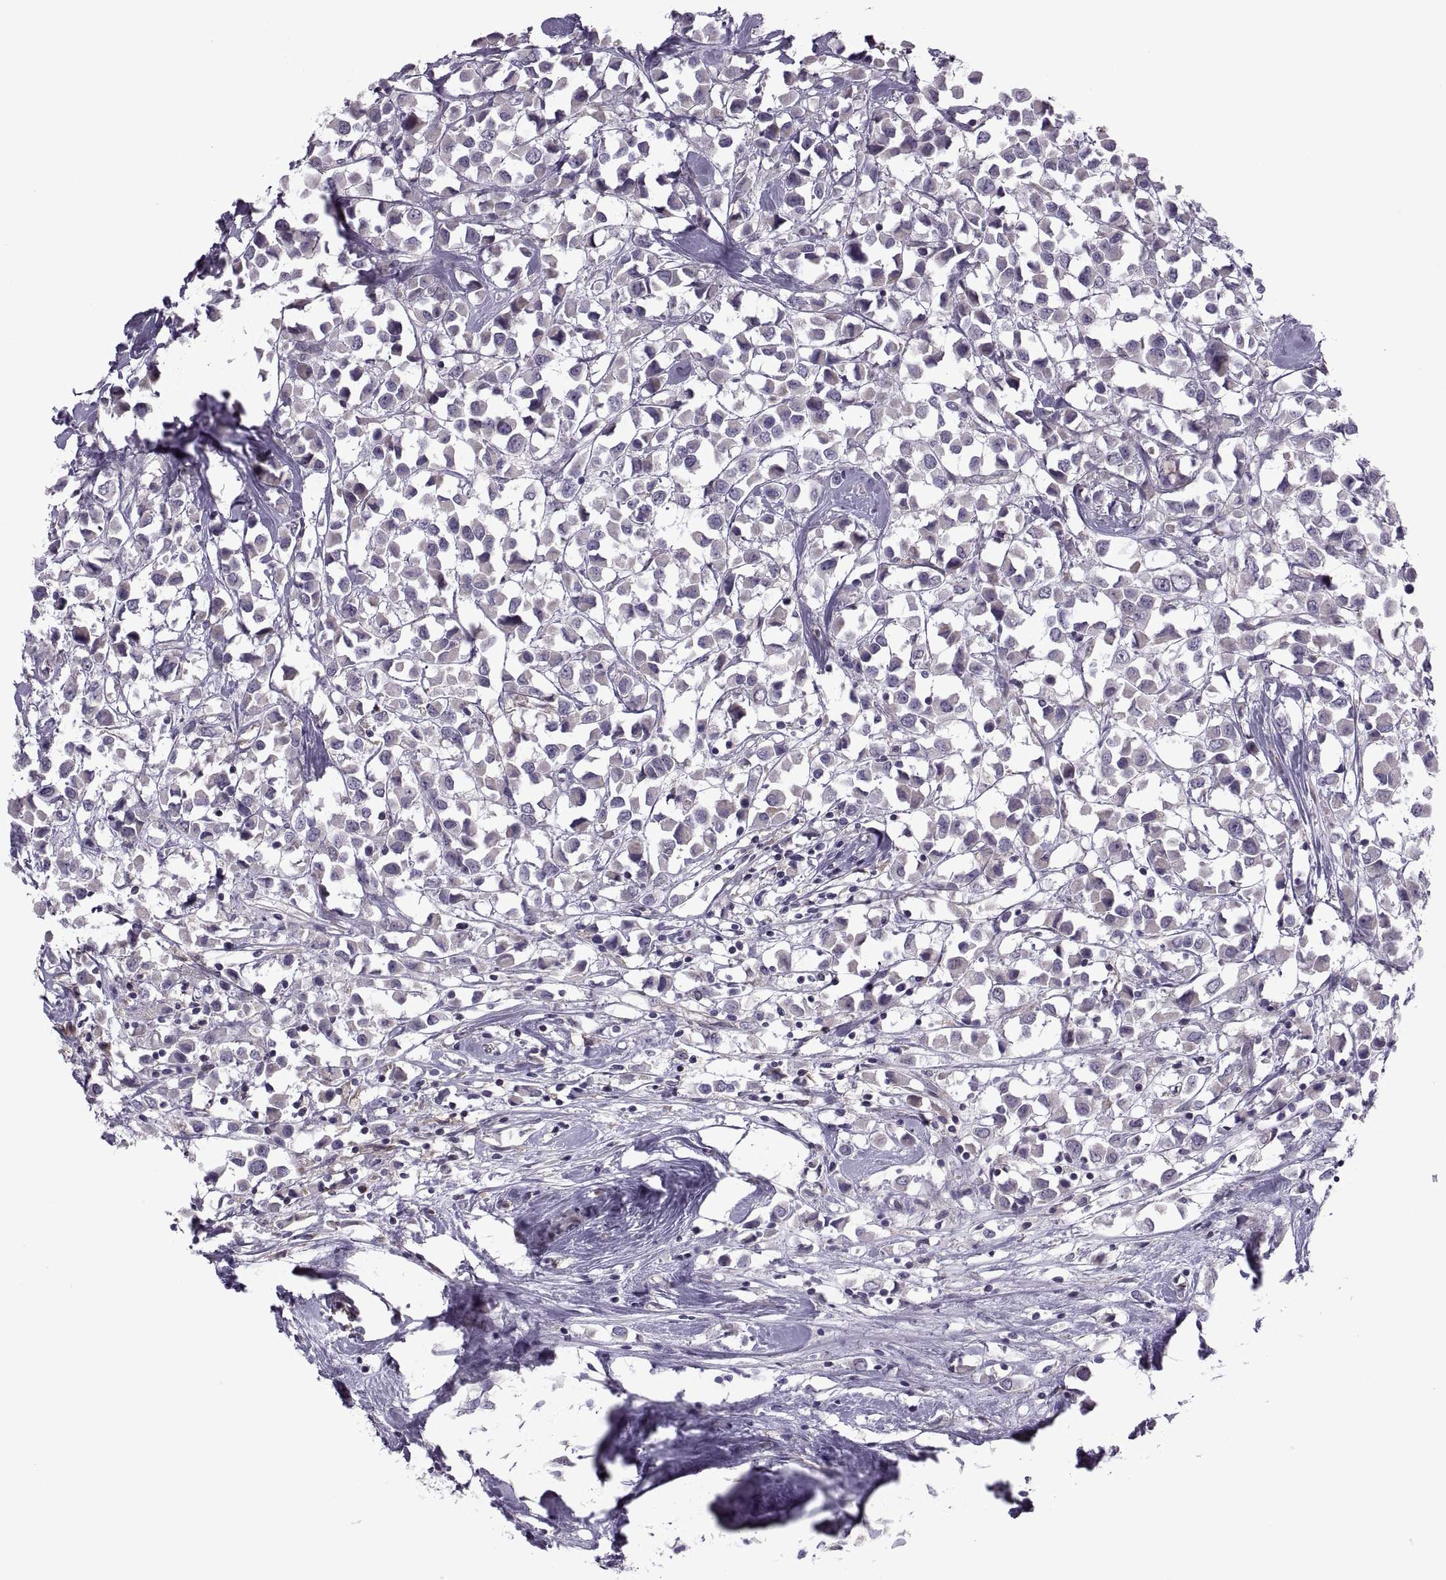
{"staining": {"intensity": "negative", "quantity": "none", "location": "none"}, "tissue": "breast cancer", "cell_type": "Tumor cells", "image_type": "cancer", "snomed": [{"axis": "morphology", "description": "Duct carcinoma"}, {"axis": "topography", "description": "Breast"}], "caption": "Immunohistochemical staining of human breast cancer (invasive ductal carcinoma) displays no significant expression in tumor cells.", "gene": "ODF3", "patient": {"sex": "female", "age": 61}}